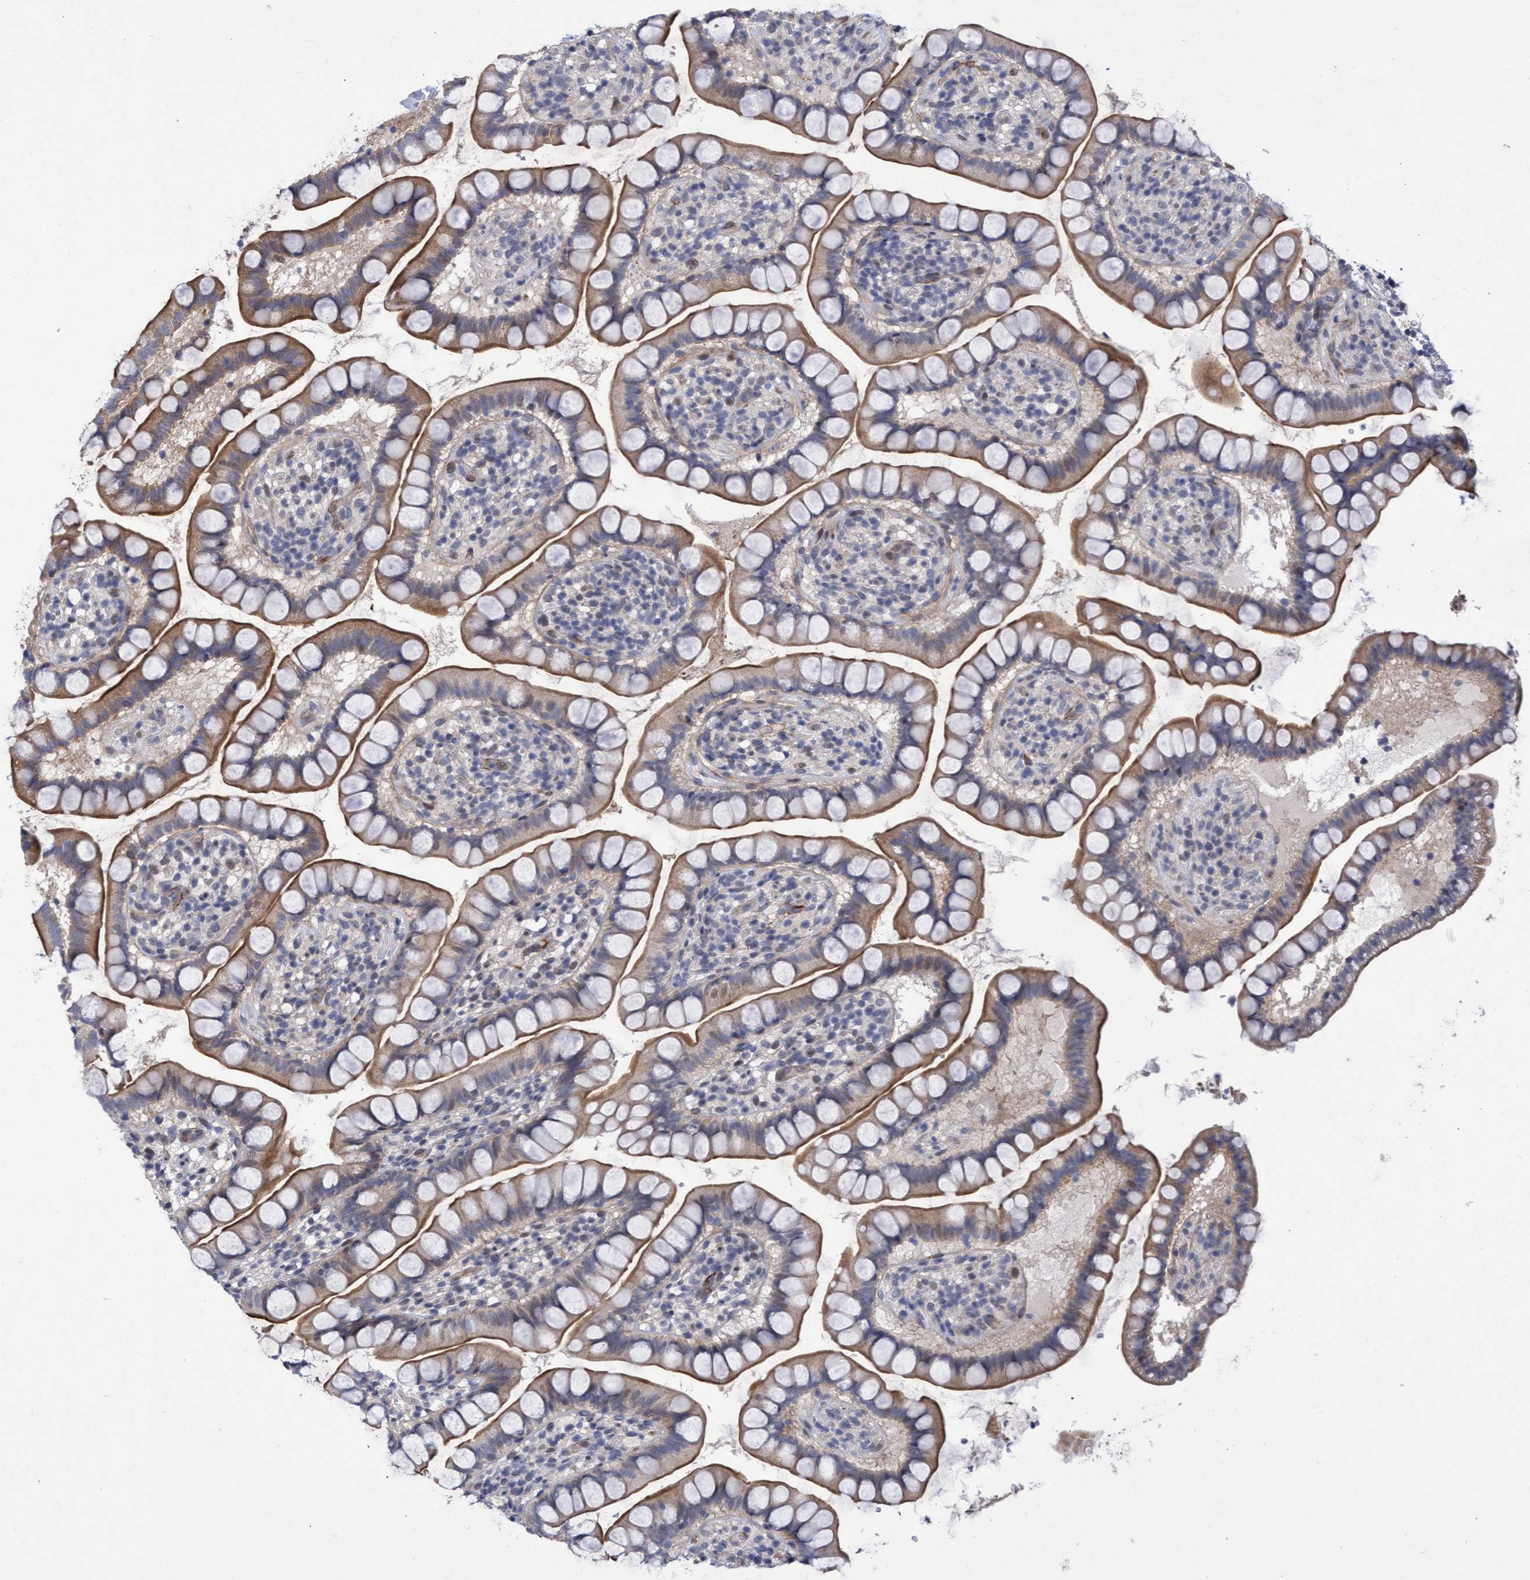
{"staining": {"intensity": "moderate", "quantity": ">75%", "location": "cytoplasmic/membranous"}, "tissue": "small intestine", "cell_type": "Glandular cells", "image_type": "normal", "snomed": [{"axis": "morphology", "description": "Normal tissue, NOS"}, {"axis": "topography", "description": "Small intestine"}], "caption": "A photomicrograph of small intestine stained for a protein displays moderate cytoplasmic/membranous brown staining in glandular cells. (Stains: DAB in brown, nuclei in blue, Microscopy: brightfield microscopy at high magnification).", "gene": "ZNF750", "patient": {"sex": "female", "age": 84}}